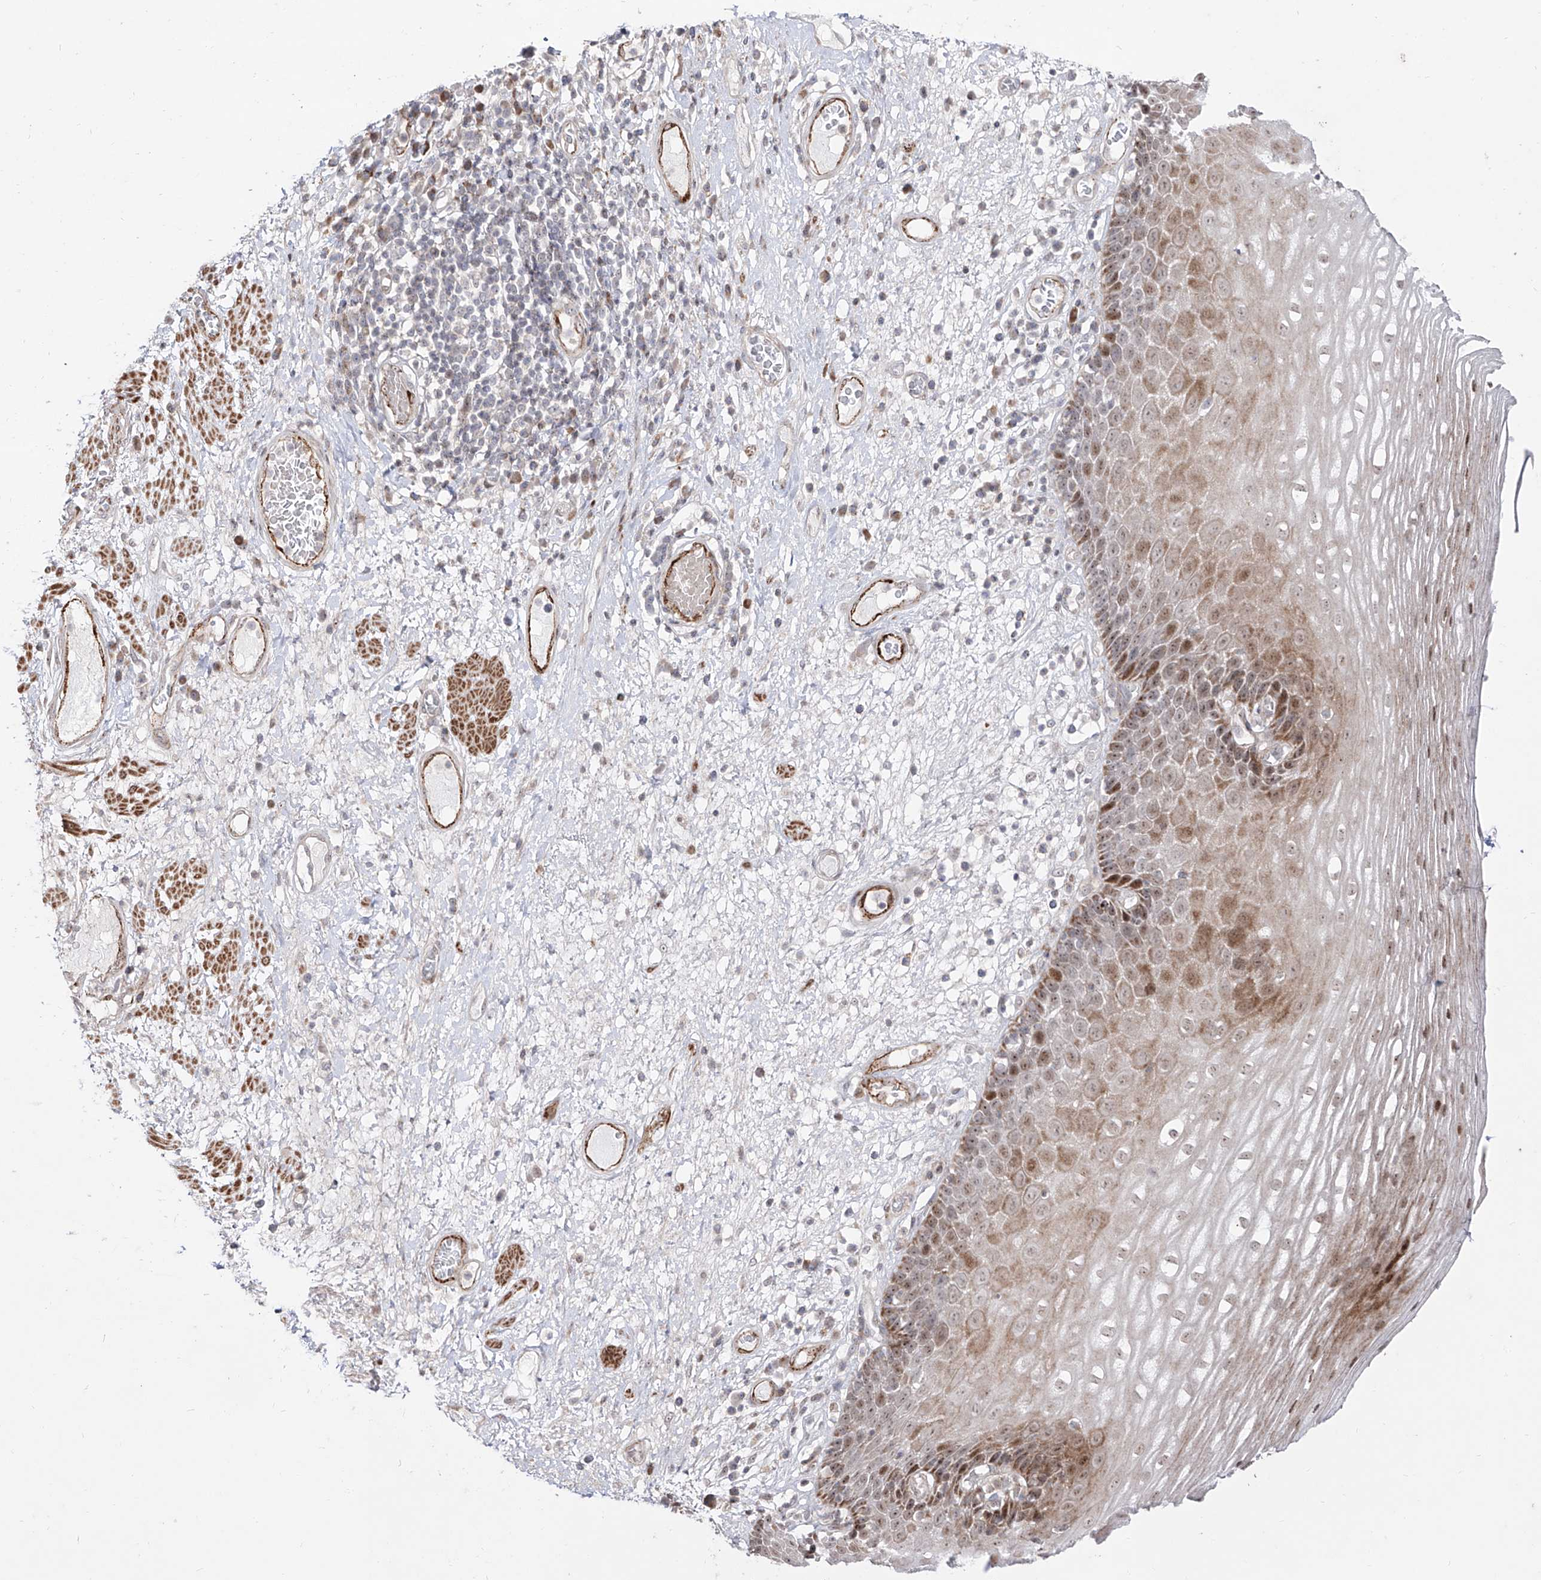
{"staining": {"intensity": "moderate", "quantity": ">75%", "location": "cytoplasmic/membranous,nuclear"}, "tissue": "esophagus", "cell_type": "Squamous epithelial cells", "image_type": "normal", "snomed": [{"axis": "morphology", "description": "Normal tissue, NOS"}, {"axis": "morphology", "description": "Adenocarcinoma, NOS"}, {"axis": "topography", "description": "Esophagus"}], "caption": "Immunohistochemical staining of benign human esophagus displays moderate cytoplasmic/membranous,nuclear protein expression in approximately >75% of squamous epithelial cells.", "gene": "ZNF180", "patient": {"sex": "male", "age": 62}}